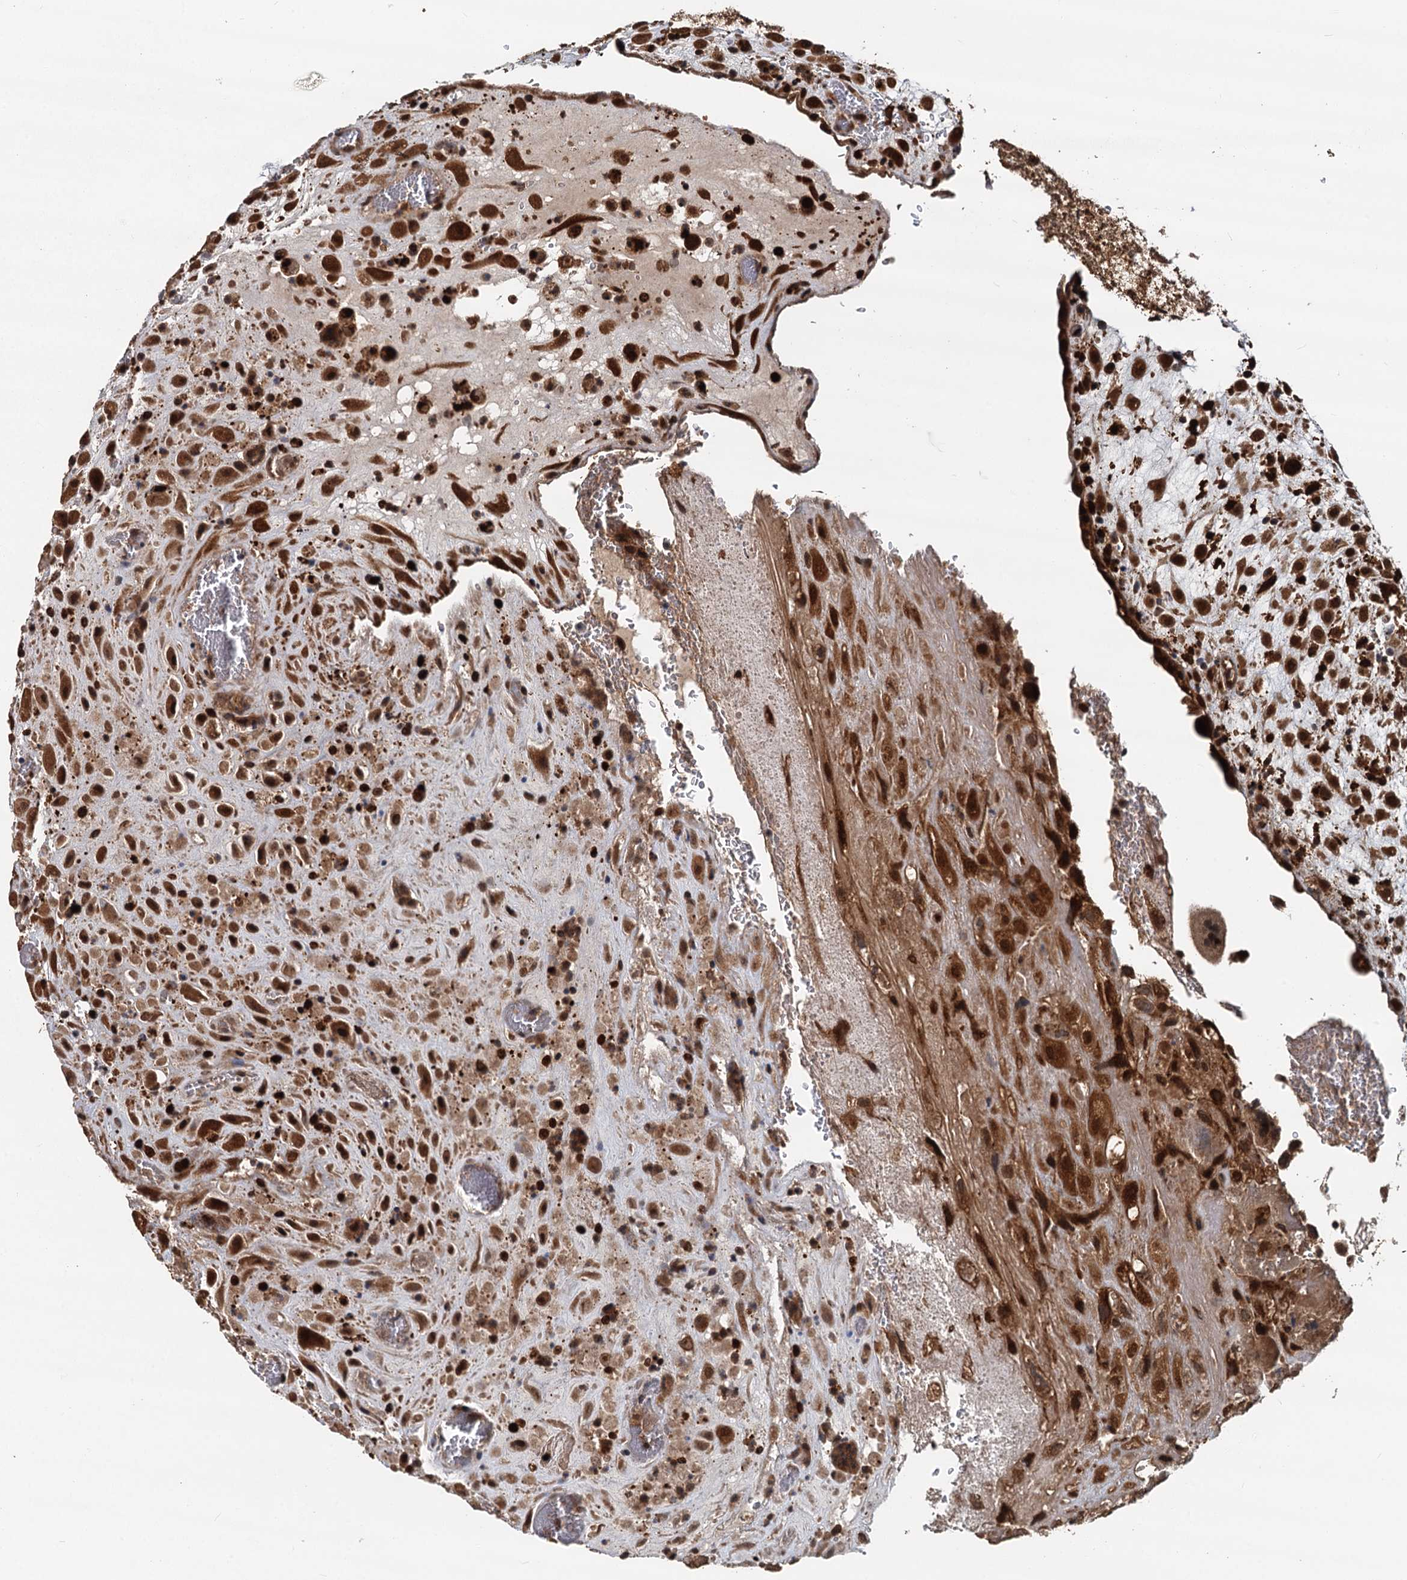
{"staining": {"intensity": "strong", "quantity": ">75%", "location": "cytoplasmic/membranous,nuclear"}, "tissue": "placenta", "cell_type": "Decidual cells", "image_type": "normal", "snomed": [{"axis": "morphology", "description": "Normal tissue, NOS"}, {"axis": "topography", "description": "Placenta"}], "caption": "About >75% of decidual cells in normal placenta exhibit strong cytoplasmic/membranous,nuclear protein staining as visualized by brown immunohistochemical staining.", "gene": "STUB1", "patient": {"sex": "female", "age": 35}}